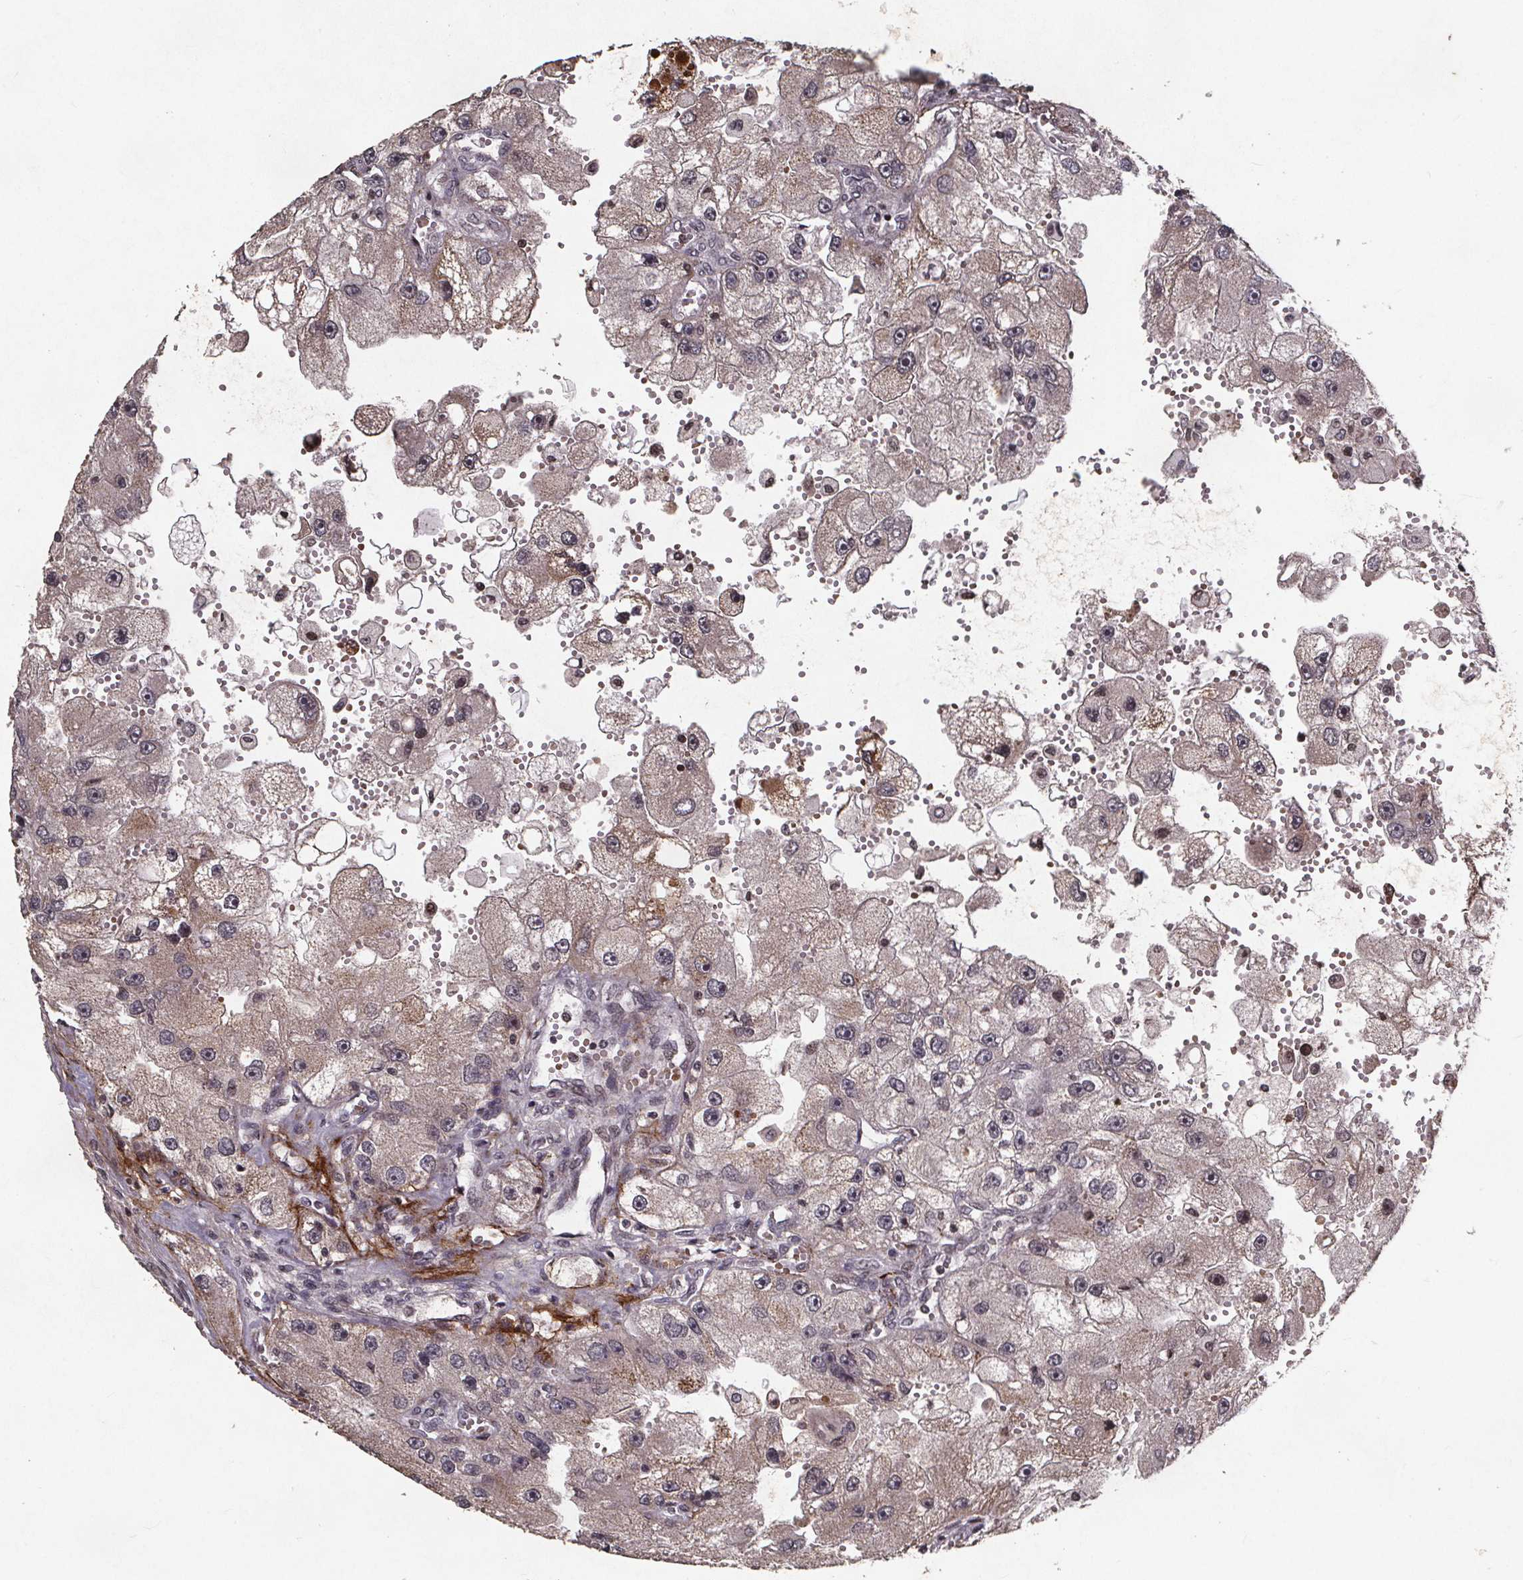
{"staining": {"intensity": "negative", "quantity": "none", "location": "none"}, "tissue": "renal cancer", "cell_type": "Tumor cells", "image_type": "cancer", "snomed": [{"axis": "morphology", "description": "Adenocarcinoma, NOS"}, {"axis": "topography", "description": "Kidney"}], "caption": "Immunohistochemistry (IHC) of human renal cancer (adenocarcinoma) exhibits no staining in tumor cells.", "gene": "GPX3", "patient": {"sex": "male", "age": 63}}